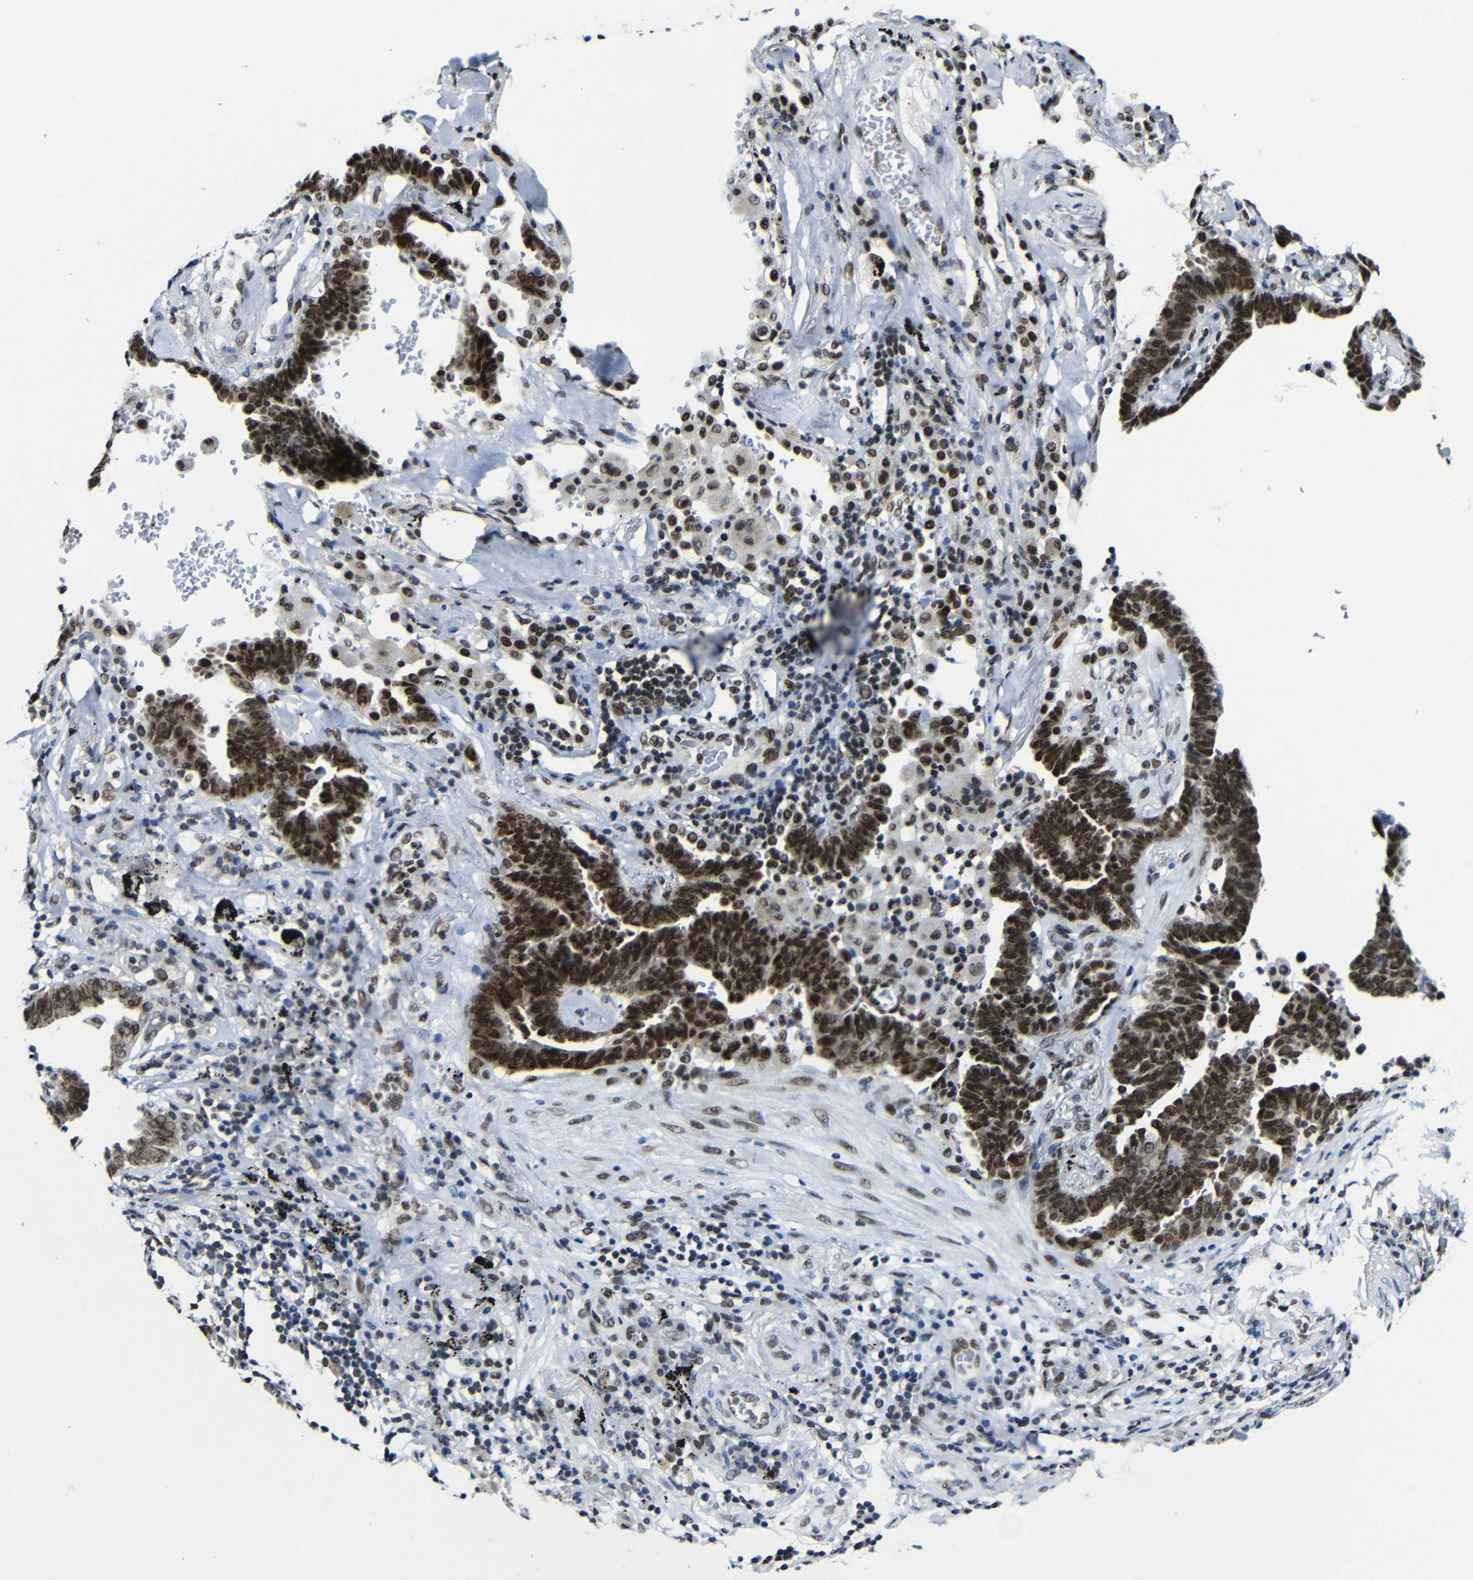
{"staining": {"intensity": "strong", "quantity": ">75%", "location": "nuclear"}, "tissue": "lung cancer", "cell_type": "Tumor cells", "image_type": "cancer", "snomed": [{"axis": "morphology", "description": "Adenocarcinoma, NOS"}, {"axis": "topography", "description": "Lung"}], "caption": "A high-resolution image shows immunohistochemistry staining of lung adenocarcinoma, which displays strong nuclear staining in about >75% of tumor cells.", "gene": "PTBP1", "patient": {"sex": "female", "age": 64}}